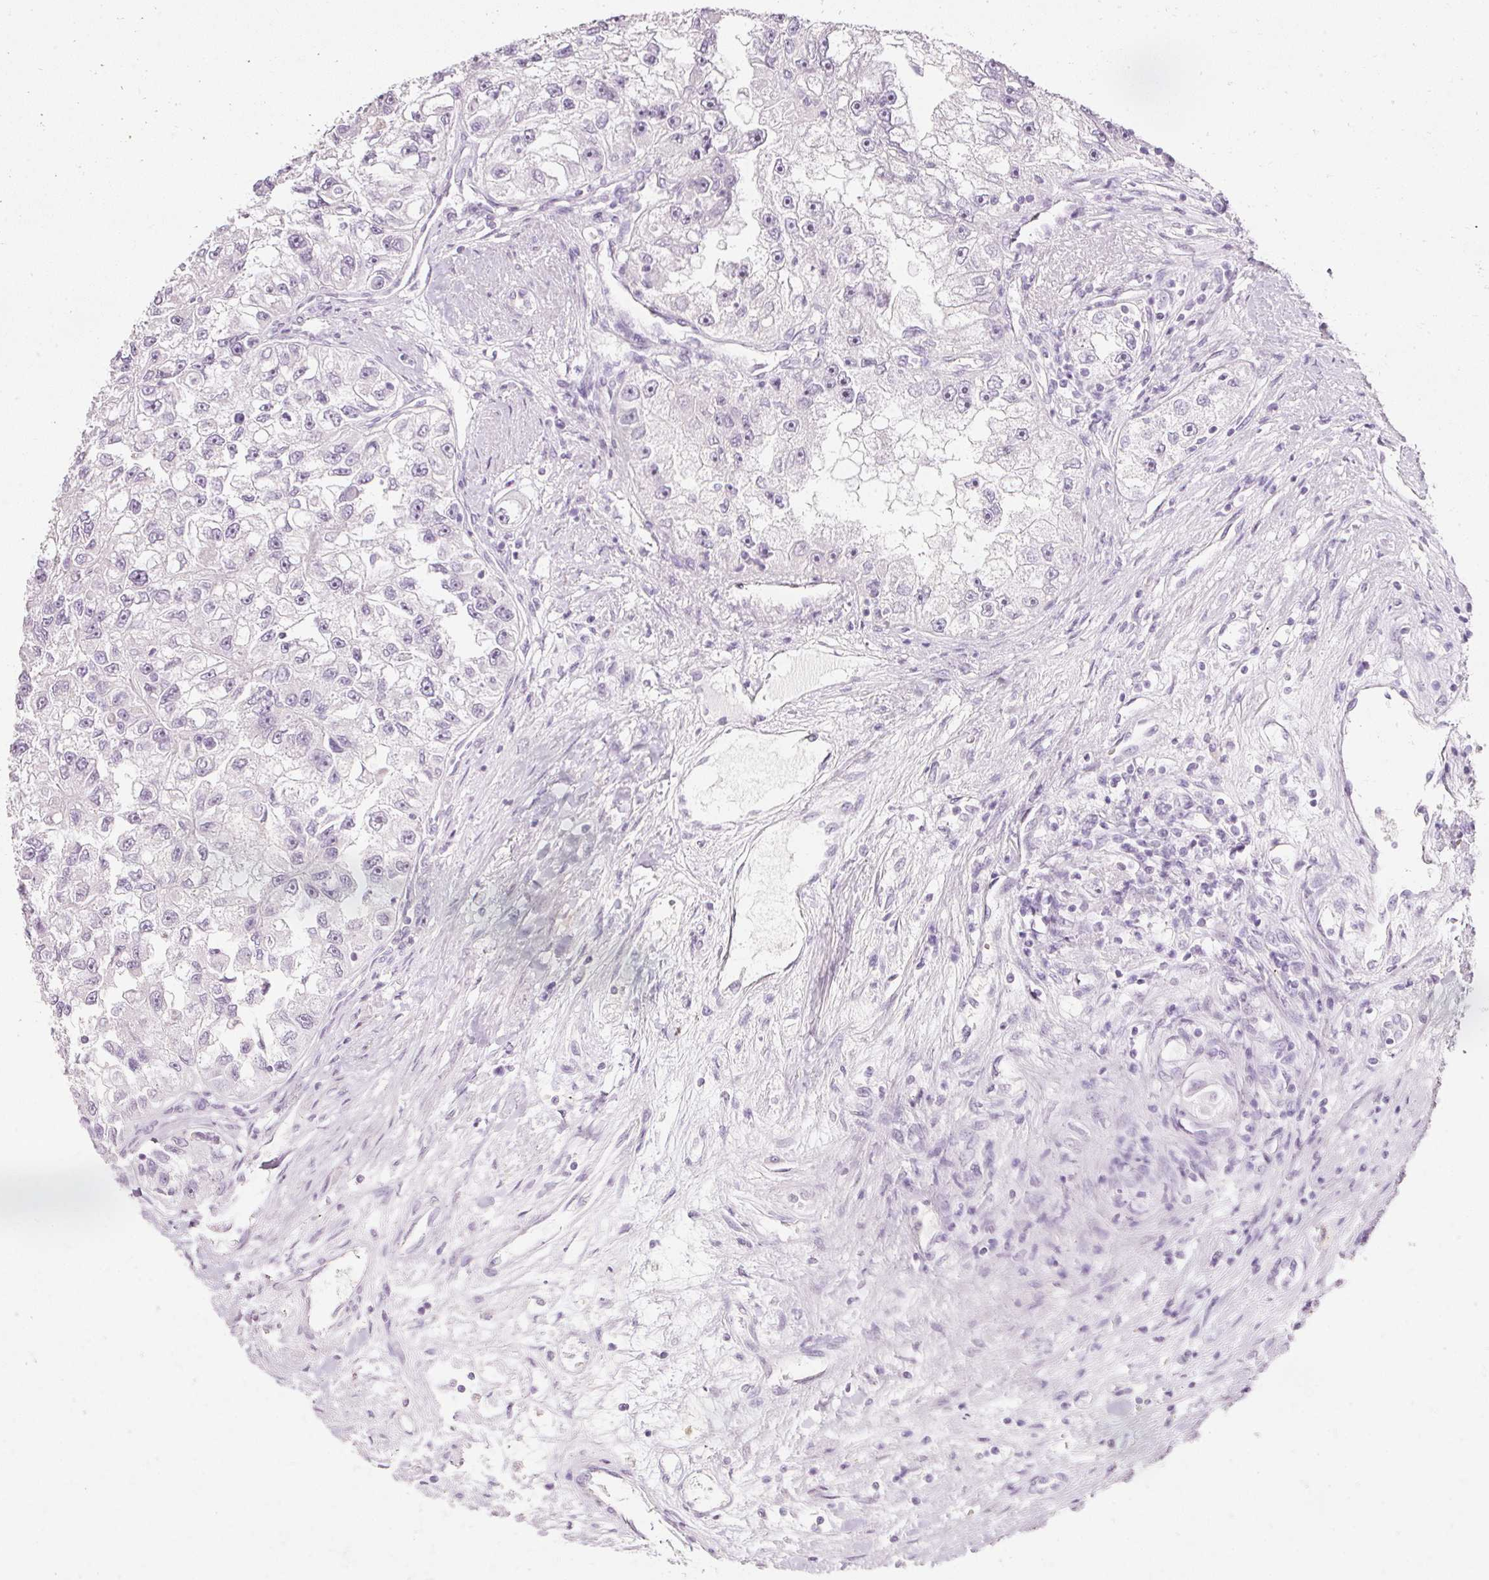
{"staining": {"intensity": "negative", "quantity": "none", "location": "none"}, "tissue": "renal cancer", "cell_type": "Tumor cells", "image_type": "cancer", "snomed": [{"axis": "morphology", "description": "Adenocarcinoma, NOS"}, {"axis": "topography", "description": "Kidney"}], "caption": "Tumor cells show no significant positivity in renal adenocarcinoma. The staining was performed using DAB (3,3'-diaminobenzidine) to visualize the protein expression in brown, while the nuclei were stained in blue with hematoxylin (Magnification: 20x).", "gene": "ELAVL3", "patient": {"sex": "male", "age": 63}}